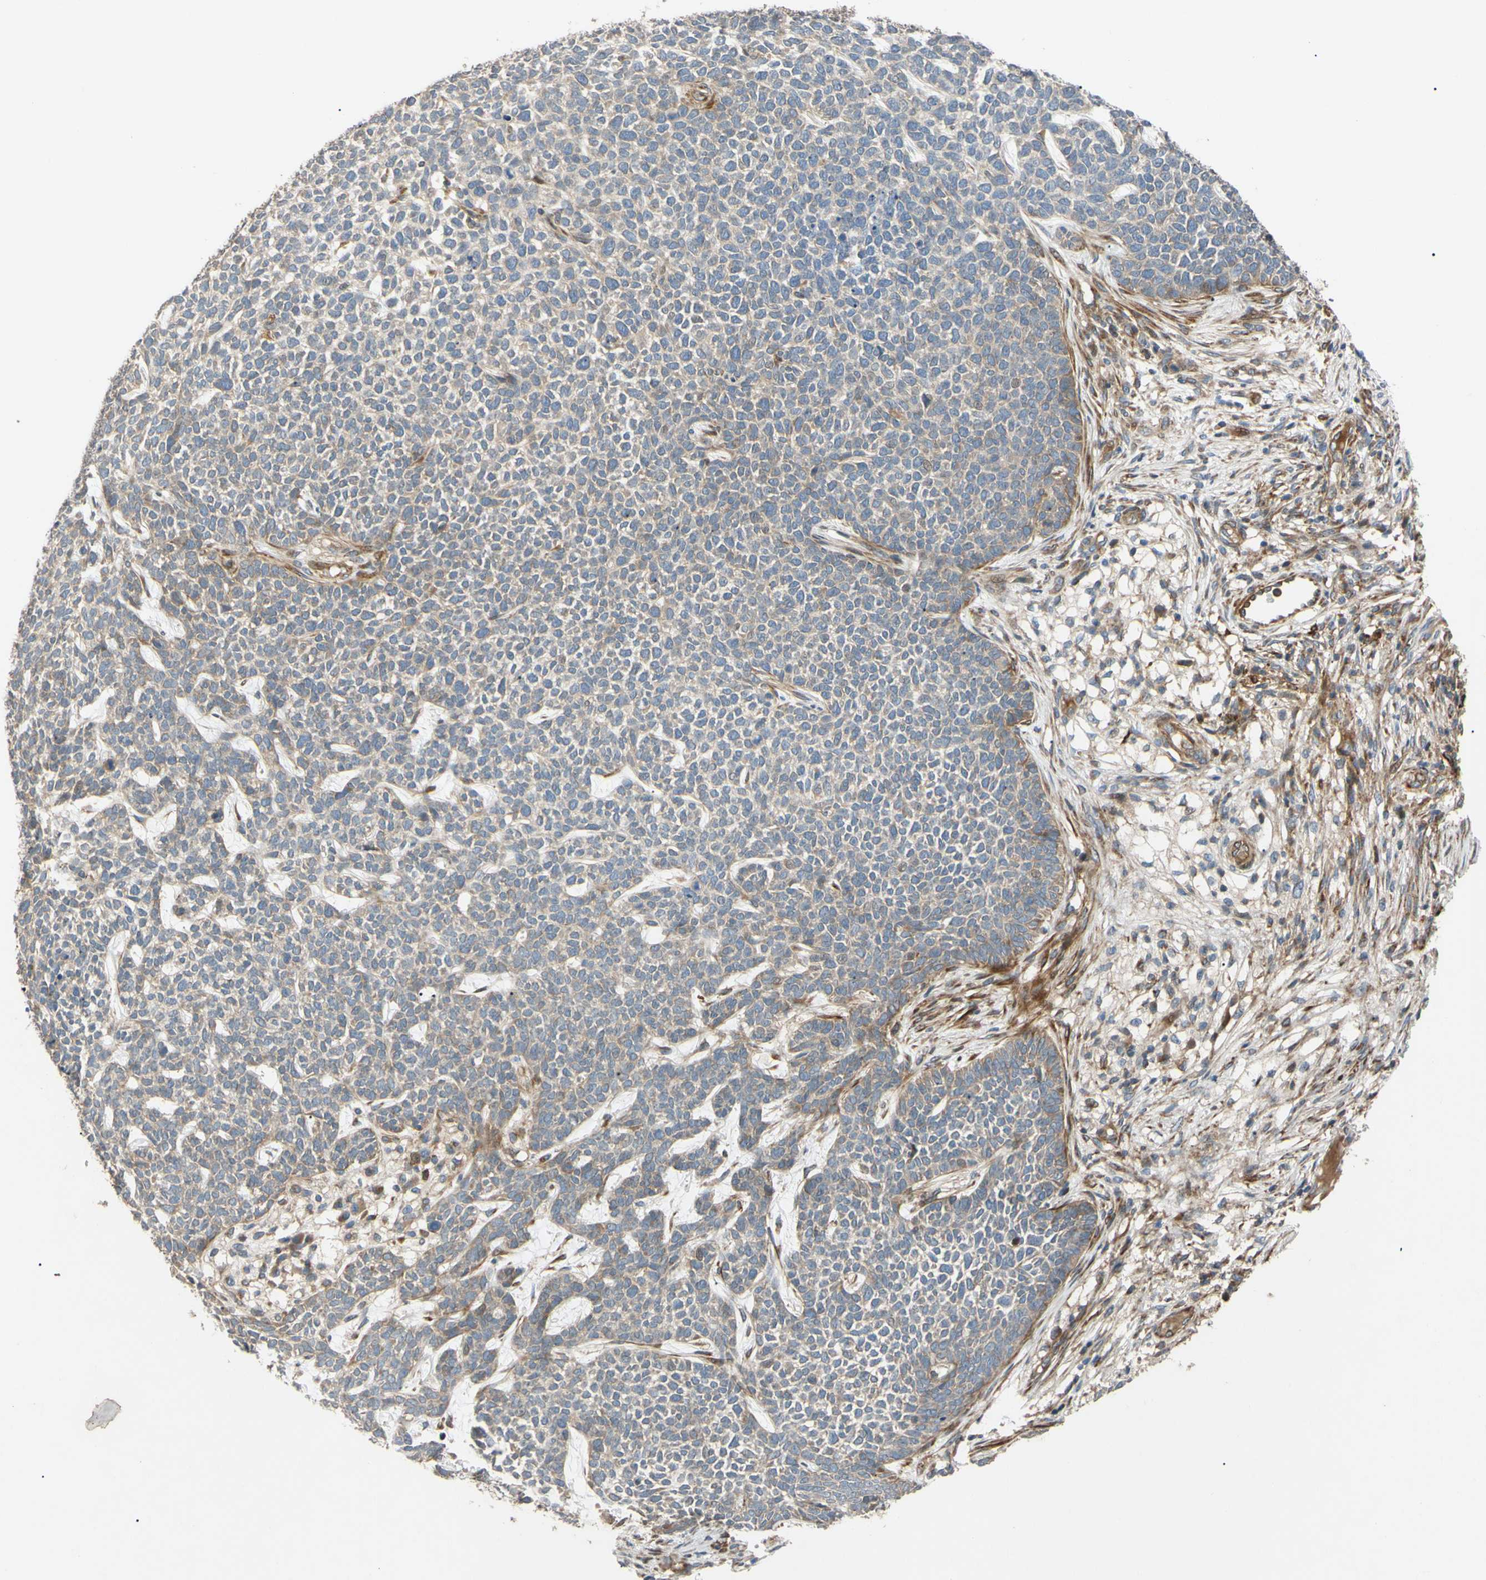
{"staining": {"intensity": "moderate", "quantity": "<25%", "location": "cytoplasmic/membranous"}, "tissue": "skin cancer", "cell_type": "Tumor cells", "image_type": "cancer", "snomed": [{"axis": "morphology", "description": "Basal cell carcinoma"}, {"axis": "topography", "description": "Skin"}], "caption": "A brown stain highlights moderate cytoplasmic/membranous staining of a protein in skin cancer tumor cells. The protein of interest is stained brown, and the nuclei are stained in blue (DAB IHC with brightfield microscopy, high magnification).", "gene": "SPTLC1", "patient": {"sex": "female", "age": 84}}